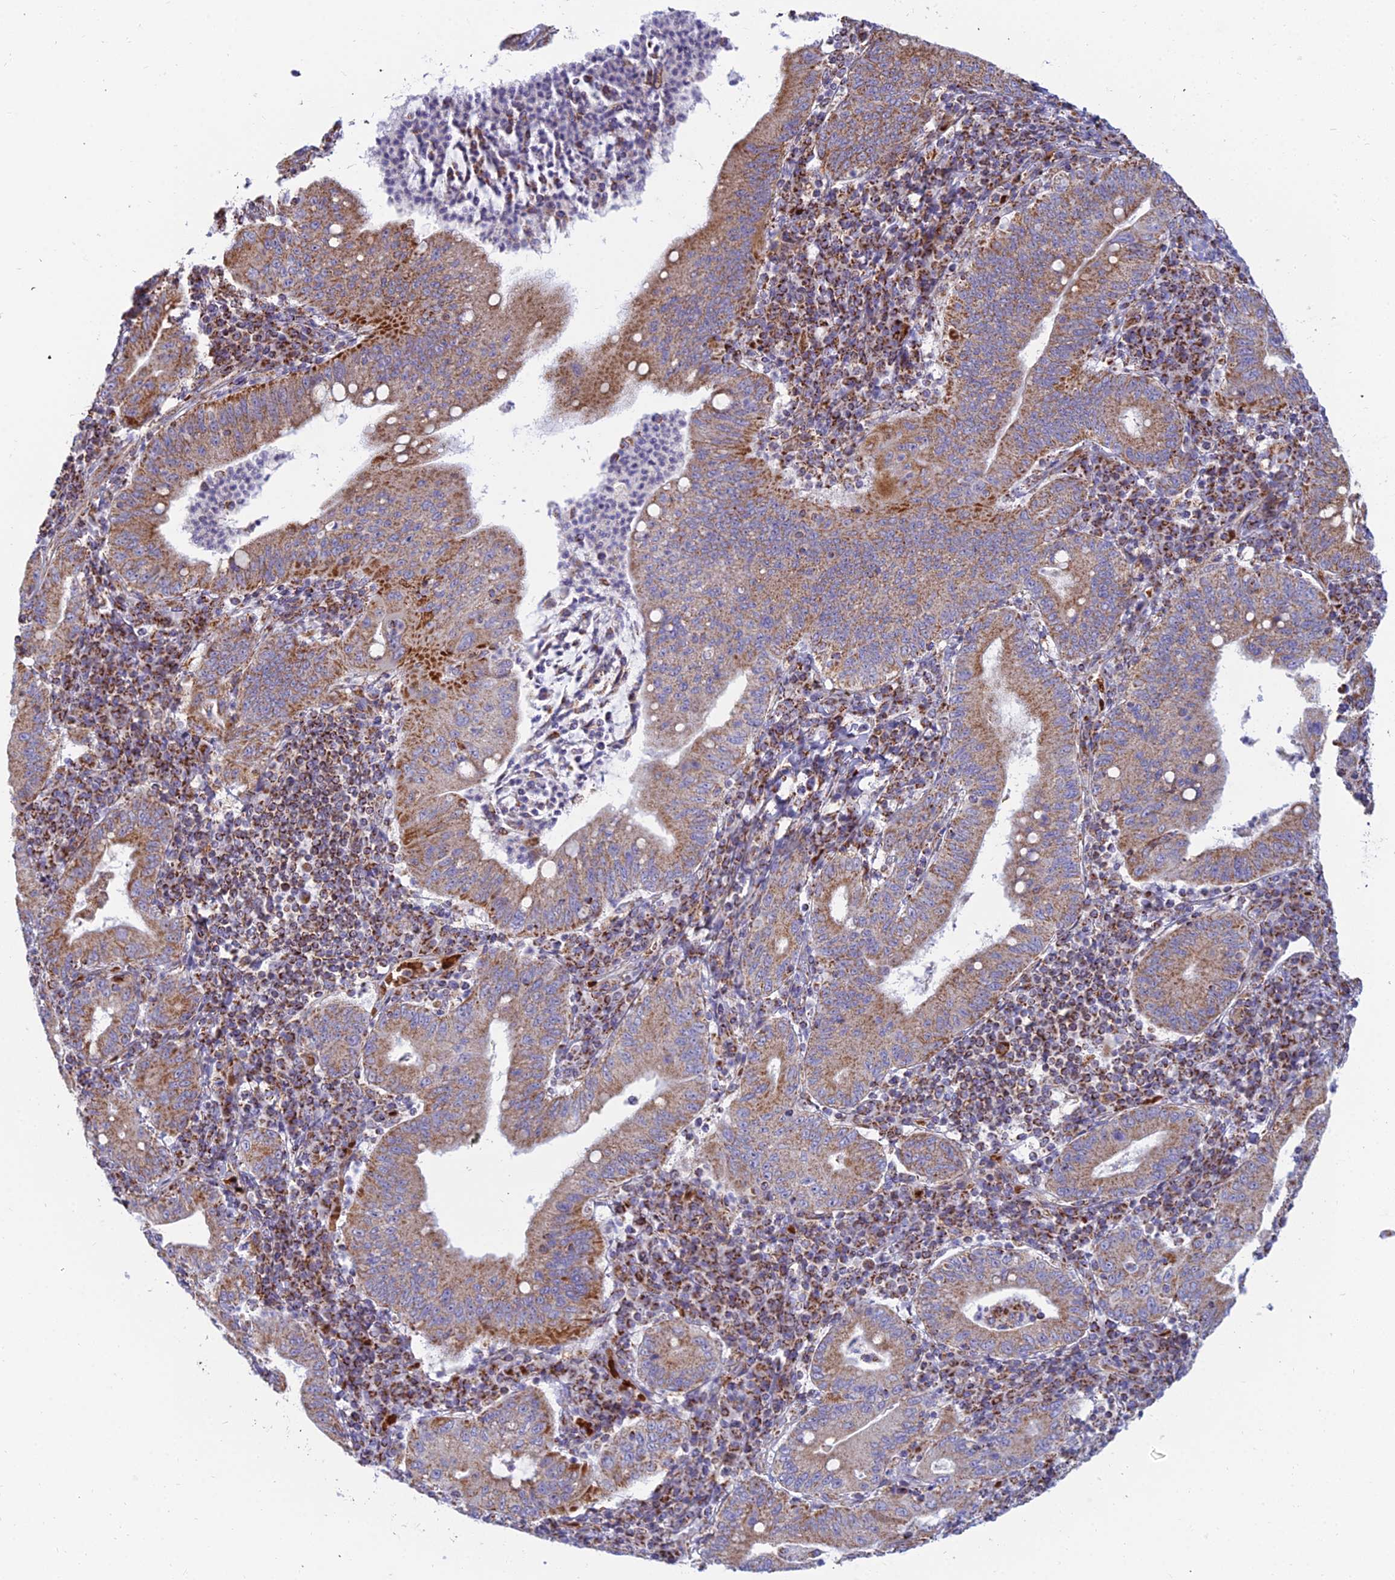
{"staining": {"intensity": "strong", "quantity": "25%-75%", "location": "cytoplasmic/membranous"}, "tissue": "stomach cancer", "cell_type": "Tumor cells", "image_type": "cancer", "snomed": [{"axis": "morphology", "description": "Normal tissue, NOS"}, {"axis": "morphology", "description": "Adenocarcinoma, NOS"}, {"axis": "topography", "description": "Esophagus"}, {"axis": "topography", "description": "Stomach, upper"}, {"axis": "topography", "description": "Peripheral nerve tissue"}], "caption": "Tumor cells exhibit high levels of strong cytoplasmic/membranous expression in approximately 25%-75% of cells in adenocarcinoma (stomach).", "gene": "SLC35F4", "patient": {"sex": "male", "age": 62}}